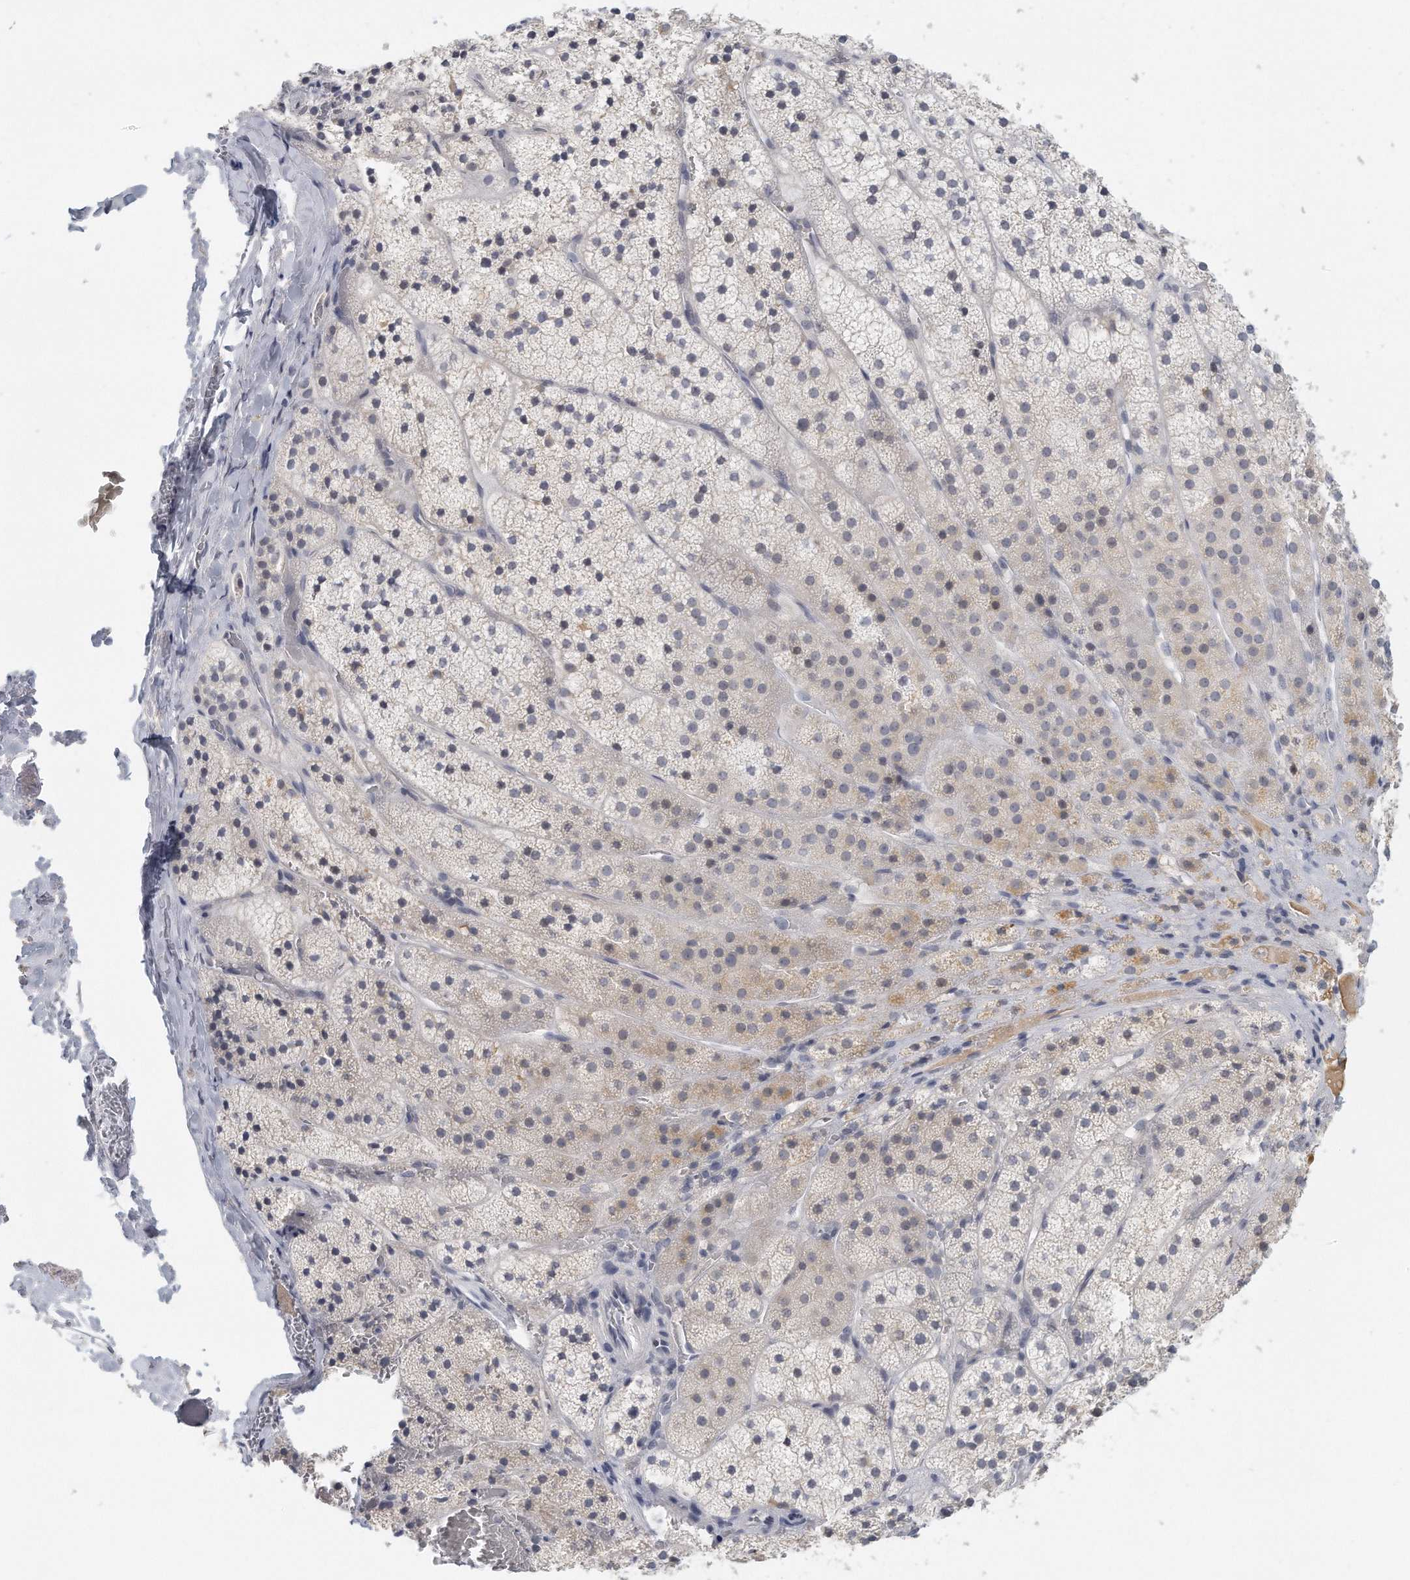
{"staining": {"intensity": "moderate", "quantity": "<25%", "location": "cytoplasmic/membranous"}, "tissue": "adrenal gland", "cell_type": "Glandular cells", "image_type": "normal", "snomed": [{"axis": "morphology", "description": "Normal tissue, NOS"}, {"axis": "topography", "description": "Adrenal gland"}], "caption": "Adrenal gland stained for a protein shows moderate cytoplasmic/membranous positivity in glandular cells.", "gene": "DDX43", "patient": {"sex": "female", "age": 44}}